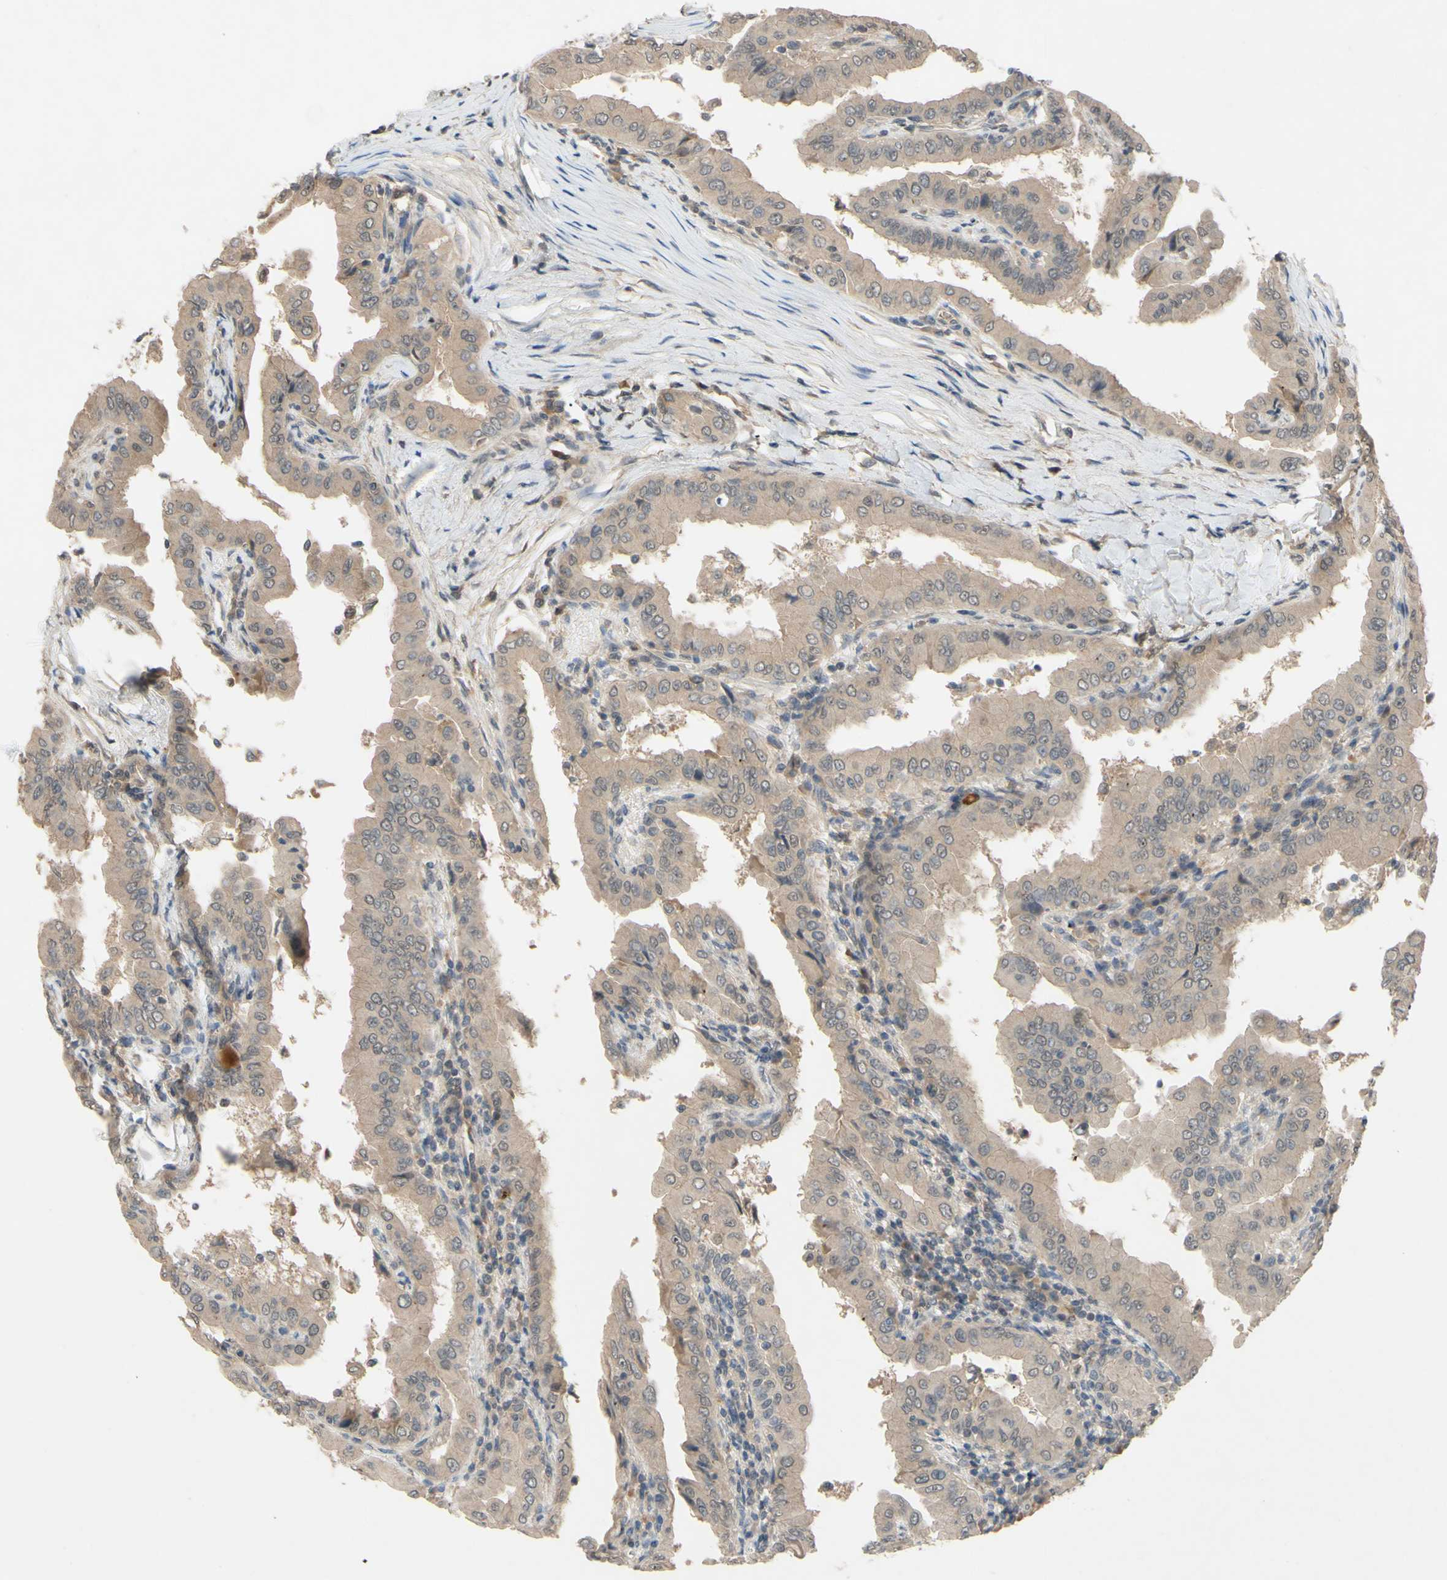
{"staining": {"intensity": "weak", "quantity": ">75%", "location": "cytoplasmic/membranous"}, "tissue": "thyroid cancer", "cell_type": "Tumor cells", "image_type": "cancer", "snomed": [{"axis": "morphology", "description": "Papillary adenocarcinoma, NOS"}, {"axis": "topography", "description": "Thyroid gland"}], "caption": "Tumor cells display low levels of weak cytoplasmic/membranous staining in about >75% of cells in thyroid cancer.", "gene": "ALK", "patient": {"sex": "male", "age": 33}}